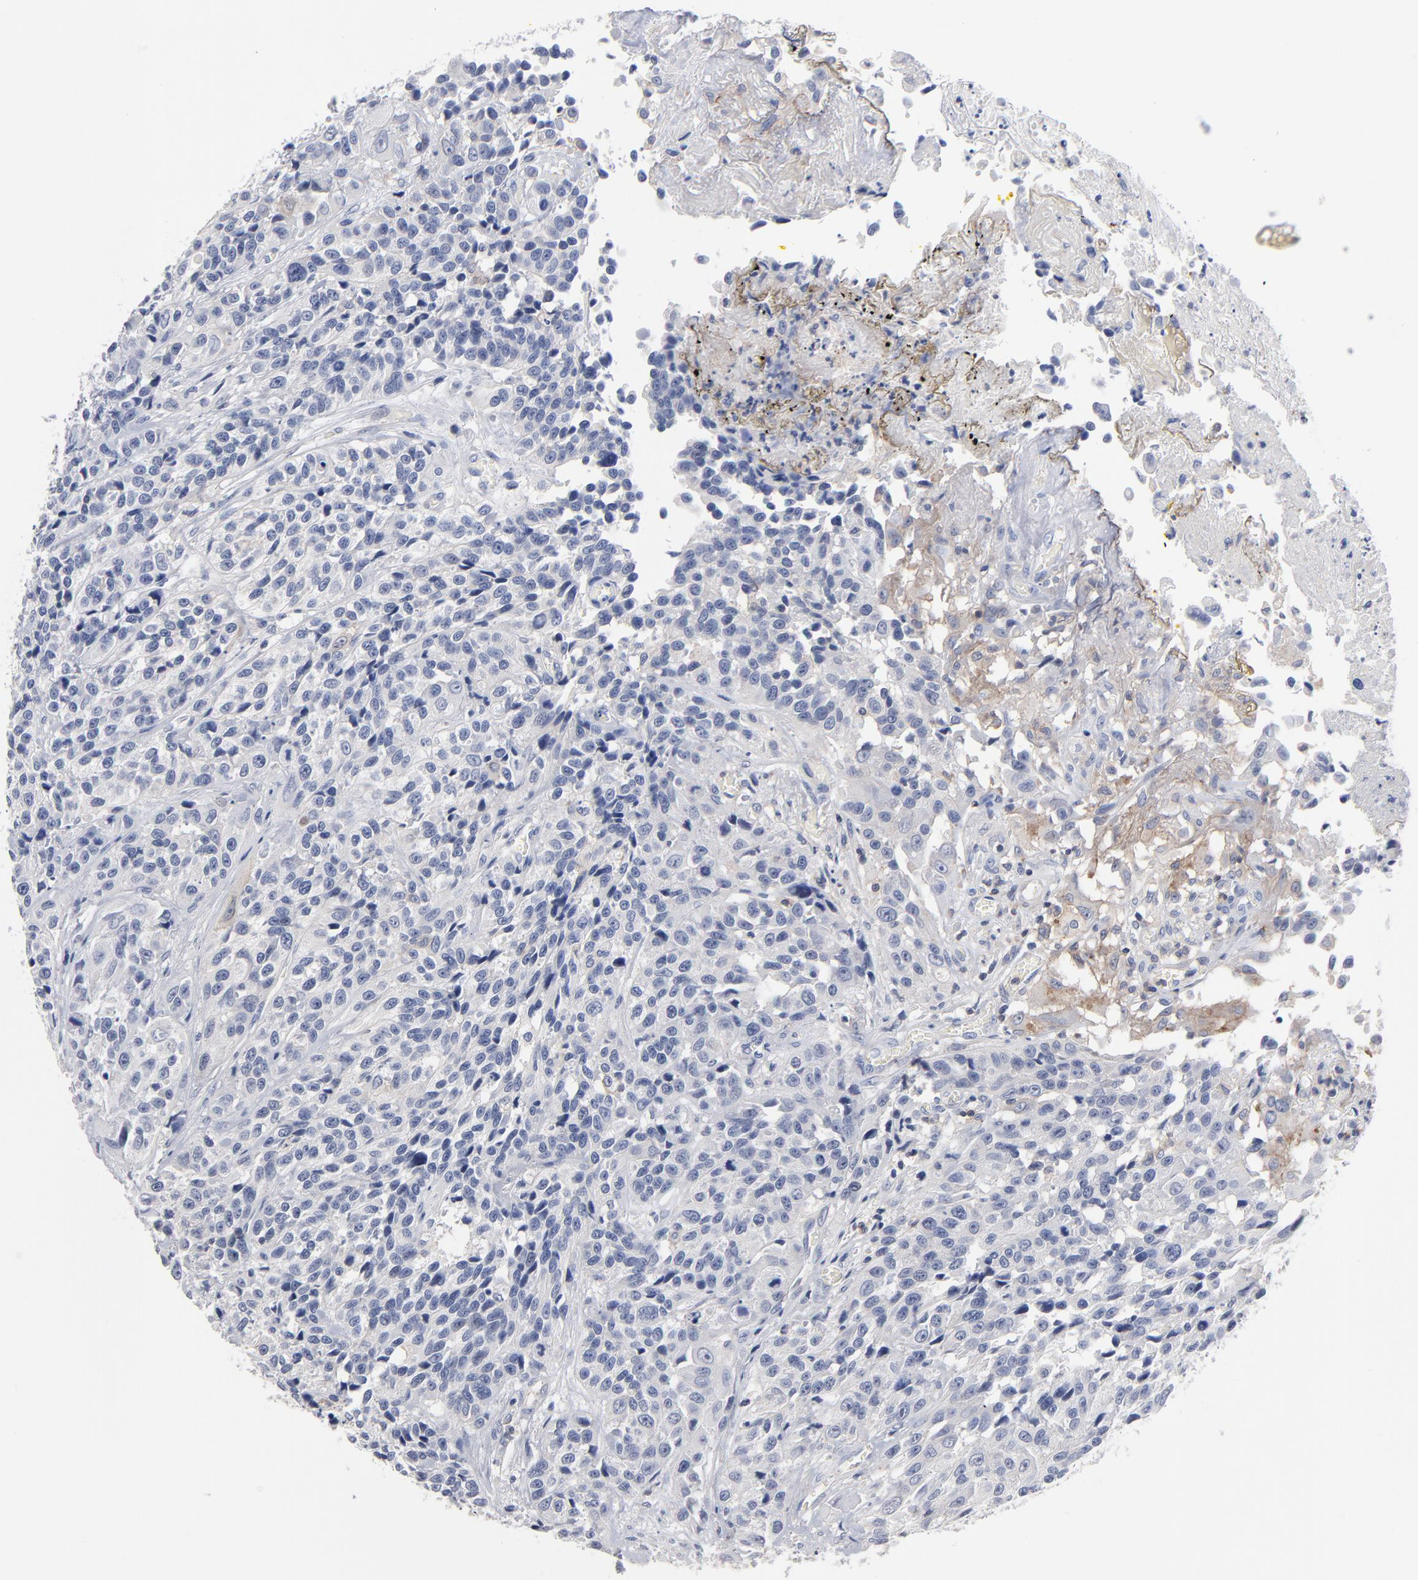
{"staining": {"intensity": "weak", "quantity": "<25%", "location": "cytoplasmic/membranous"}, "tissue": "urothelial cancer", "cell_type": "Tumor cells", "image_type": "cancer", "snomed": [{"axis": "morphology", "description": "Urothelial carcinoma, High grade"}, {"axis": "topography", "description": "Urinary bladder"}], "caption": "This histopathology image is of high-grade urothelial carcinoma stained with immunohistochemistry to label a protein in brown with the nuclei are counter-stained blue. There is no positivity in tumor cells.", "gene": "PDLIM2", "patient": {"sex": "female", "age": 81}}